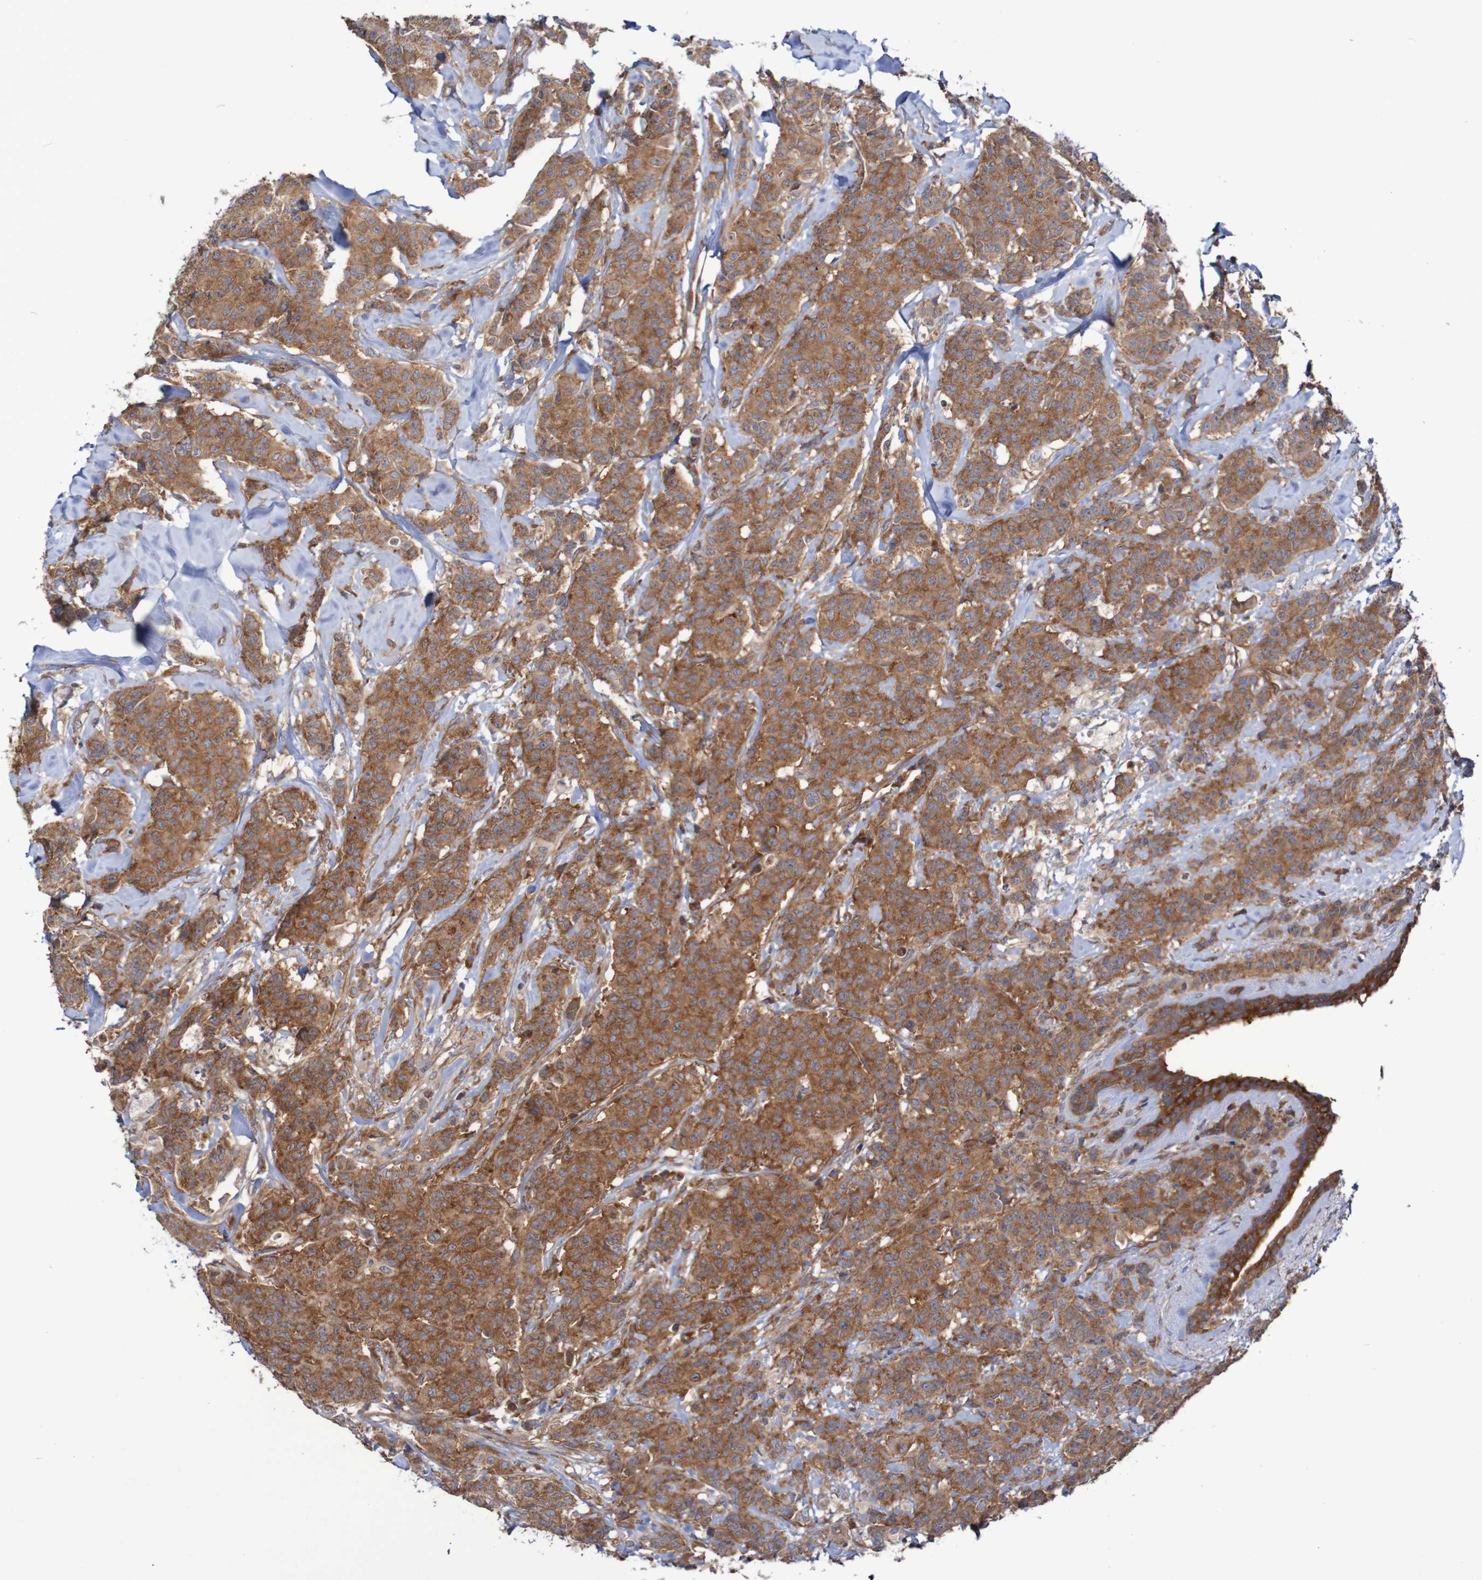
{"staining": {"intensity": "strong", "quantity": ">75%", "location": "cytoplasmic/membranous"}, "tissue": "breast cancer", "cell_type": "Tumor cells", "image_type": "cancer", "snomed": [{"axis": "morphology", "description": "Normal tissue, NOS"}, {"axis": "morphology", "description": "Duct carcinoma"}, {"axis": "topography", "description": "Breast"}], "caption": "Infiltrating ductal carcinoma (breast) tissue reveals strong cytoplasmic/membranous staining in approximately >75% of tumor cells, visualized by immunohistochemistry.", "gene": "LRRC47", "patient": {"sex": "female", "age": 40}}